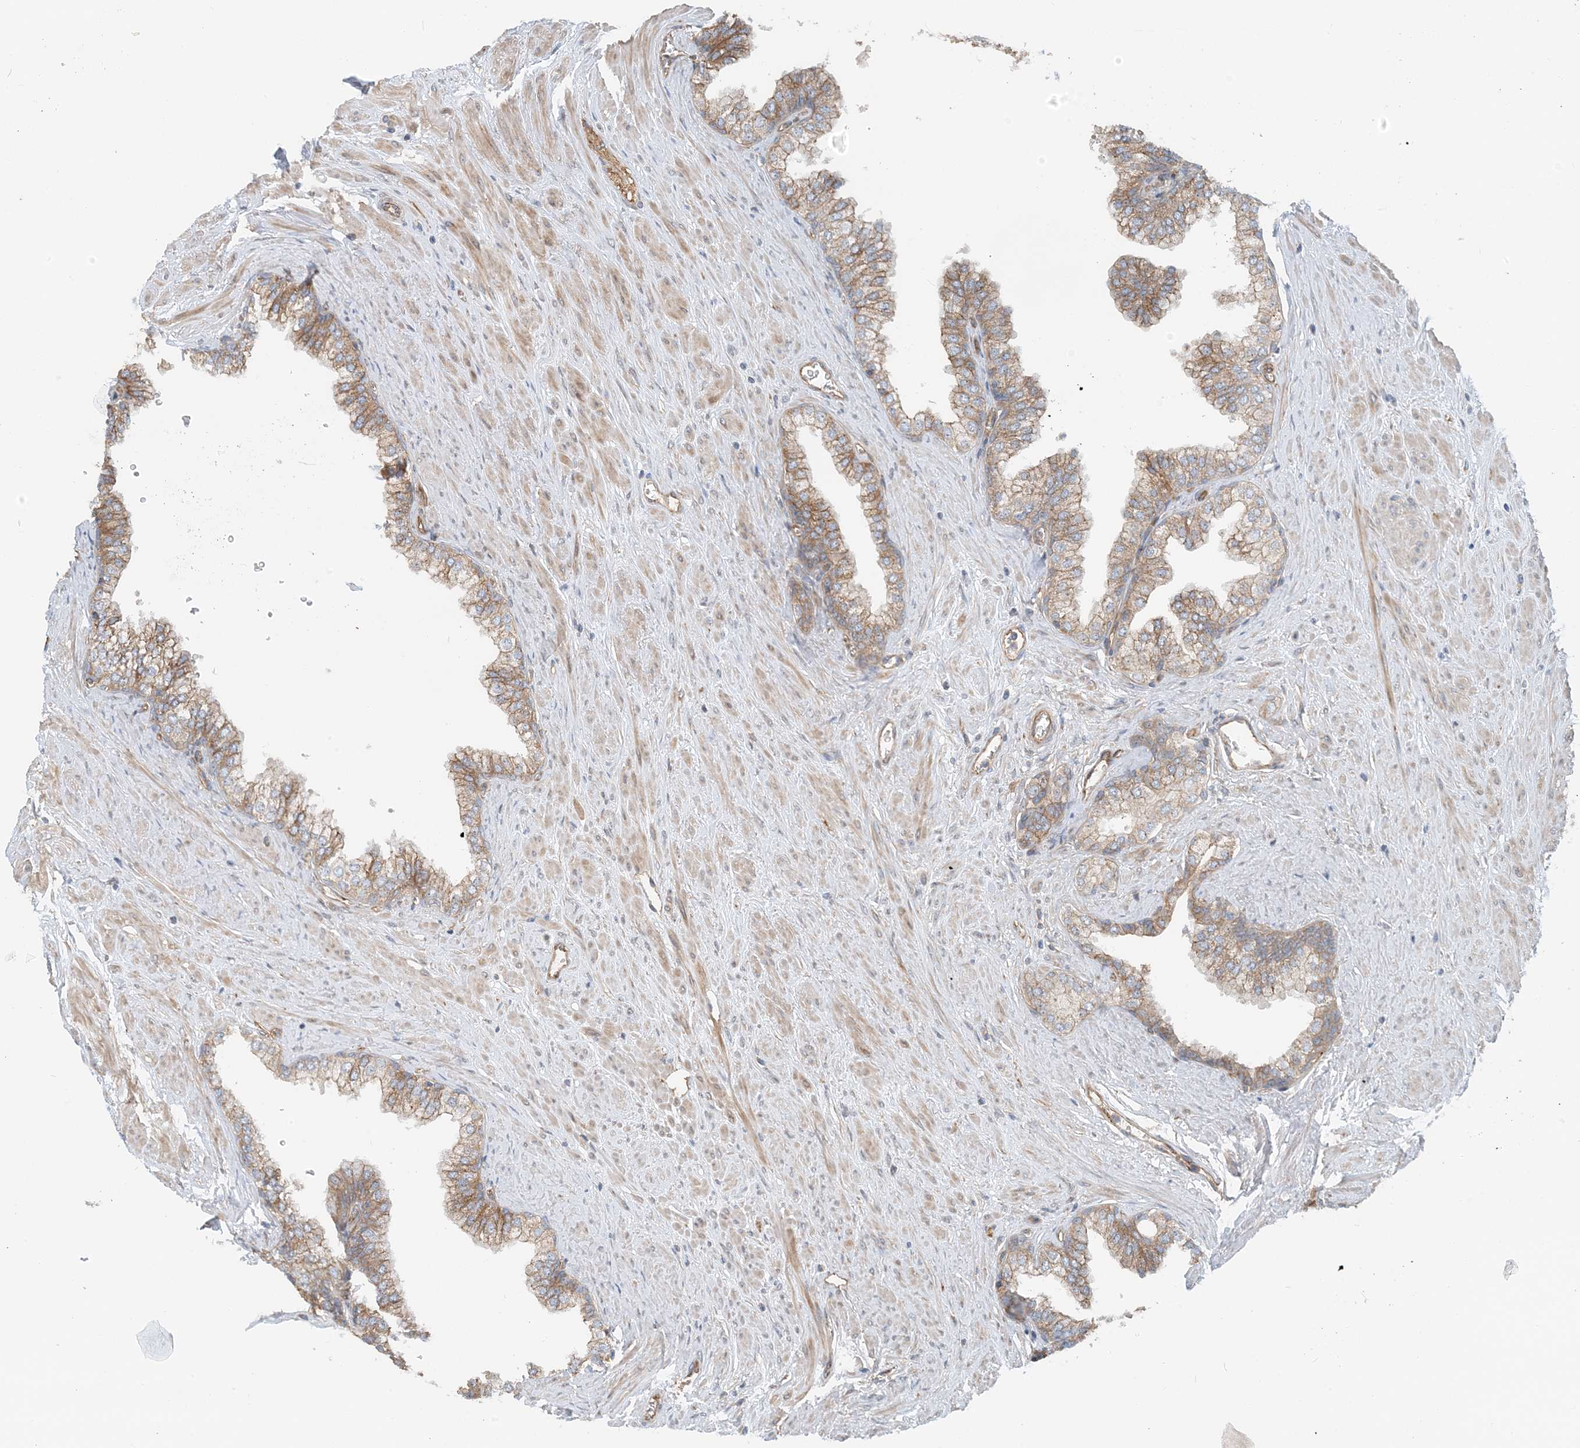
{"staining": {"intensity": "moderate", "quantity": ">75%", "location": "cytoplasmic/membranous"}, "tissue": "prostate", "cell_type": "Glandular cells", "image_type": "normal", "snomed": [{"axis": "morphology", "description": "Normal tissue, NOS"}, {"axis": "morphology", "description": "Urothelial carcinoma, Low grade"}, {"axis": "topography", "description": "Urinary bladder"}, {"axis": "topography", "description": "Prostate"}], "caption": "High-magnification brightfield microscopy of benign prostate stained with DAB (brown) and counterstained with hematoxylin (blue). glandular cells exhibit moderate cytoplasmic/membranous staining is appreciated in about>75% of cells. The staining is performed using DAB brown chromogen to label protein expression. The nuclei are counter-stained blue using hematoxylin.", "gene": "MYL5", "patient": {"sex": "male", "age": 60}}